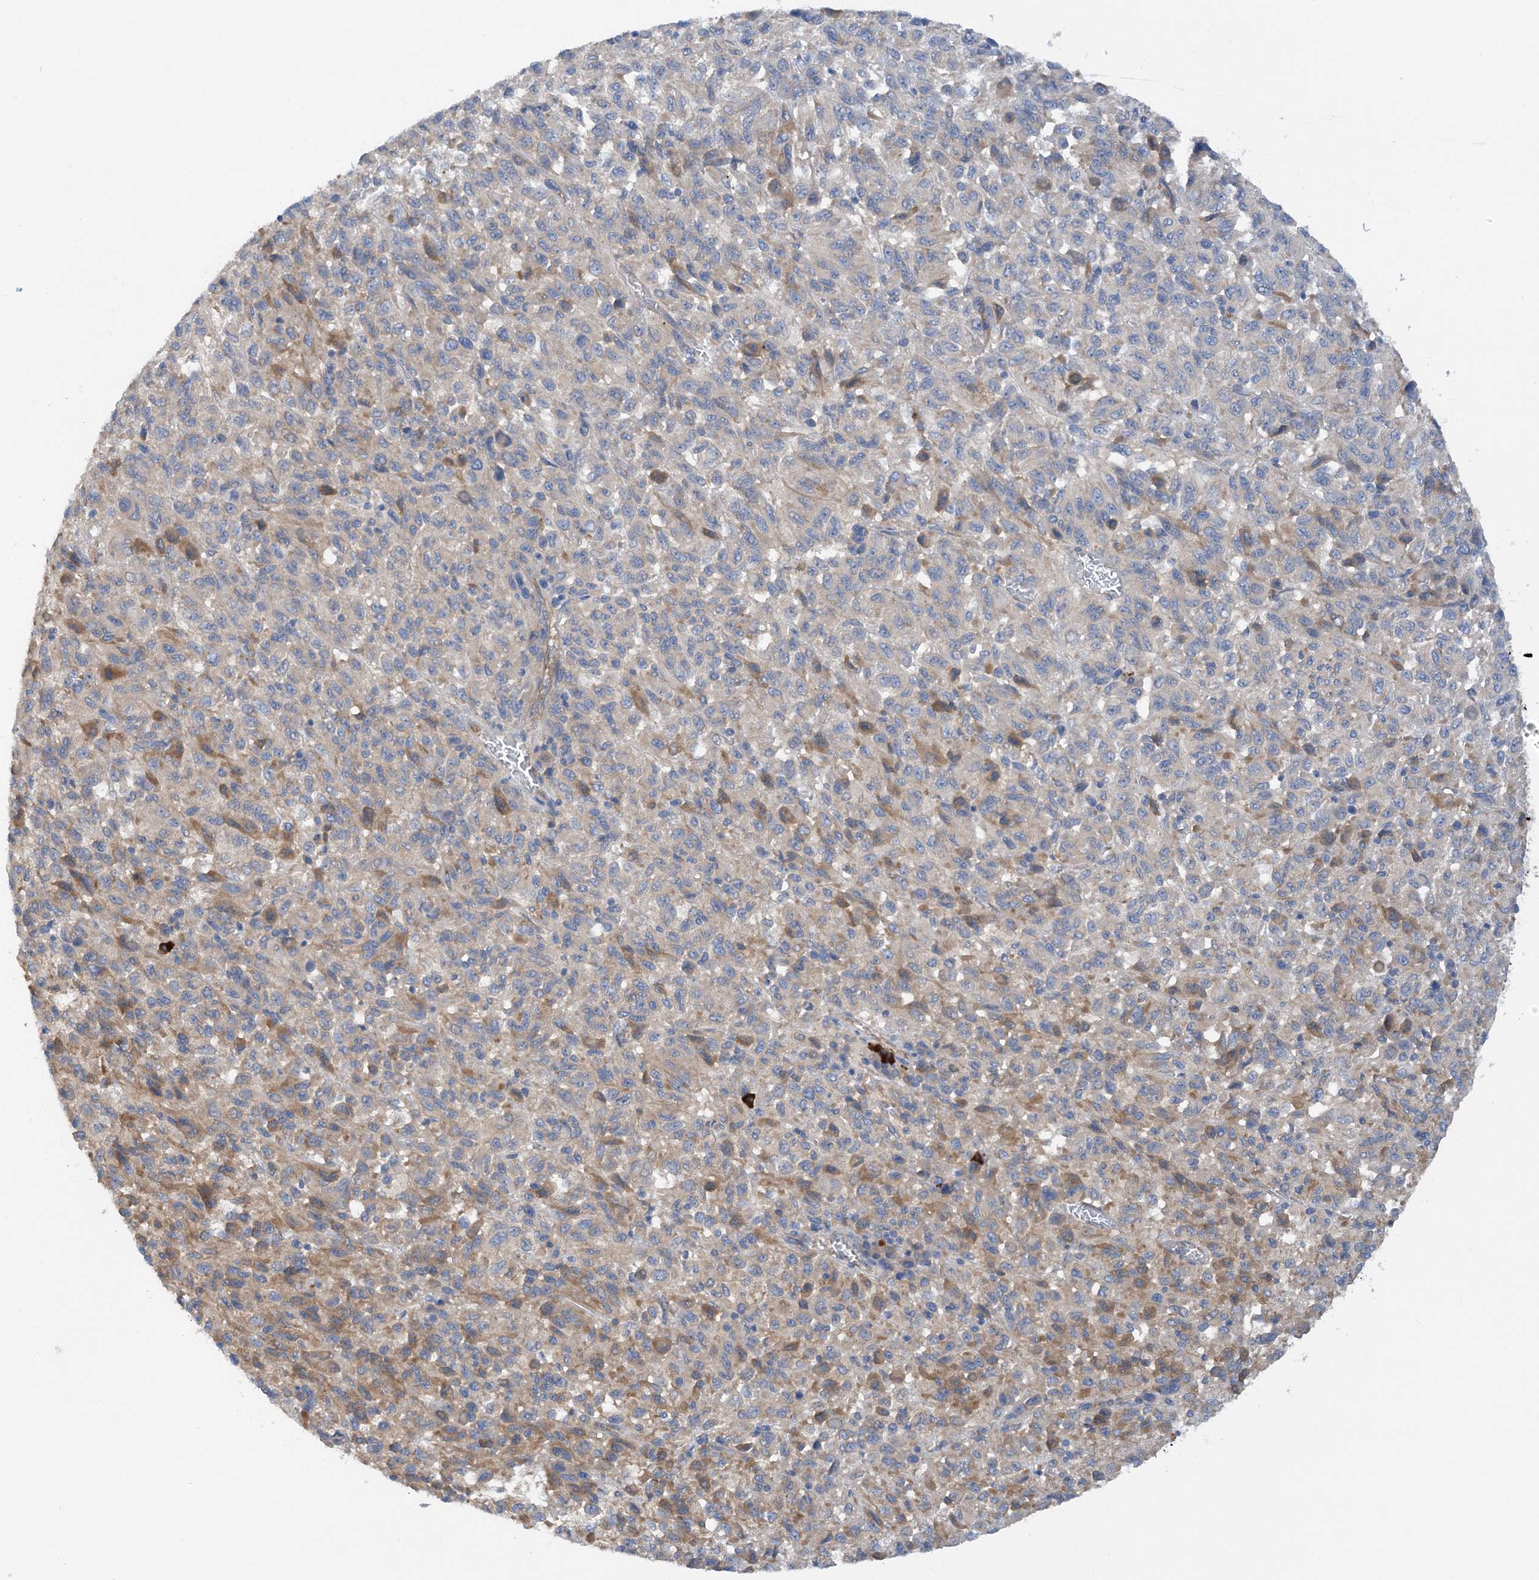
{"staining": {"intensity": "weak", "quantity": "<25%", "location": "cytoplasmic/membranous"}, "tissue": "melanoma", "cell_type": "Tumor cells", "image_type": "cancer", "snomed": [{"axis": "morphology", "description": "Malignant melanoma, Metastatic site"}, {"axis": "topography", "description": "Lung"}], "caption": "Image shows no protein staining in tumor cells of melanoma tissue.", "gene": "SLC5A11", "patient": {"sex": "male", "age": 64}}